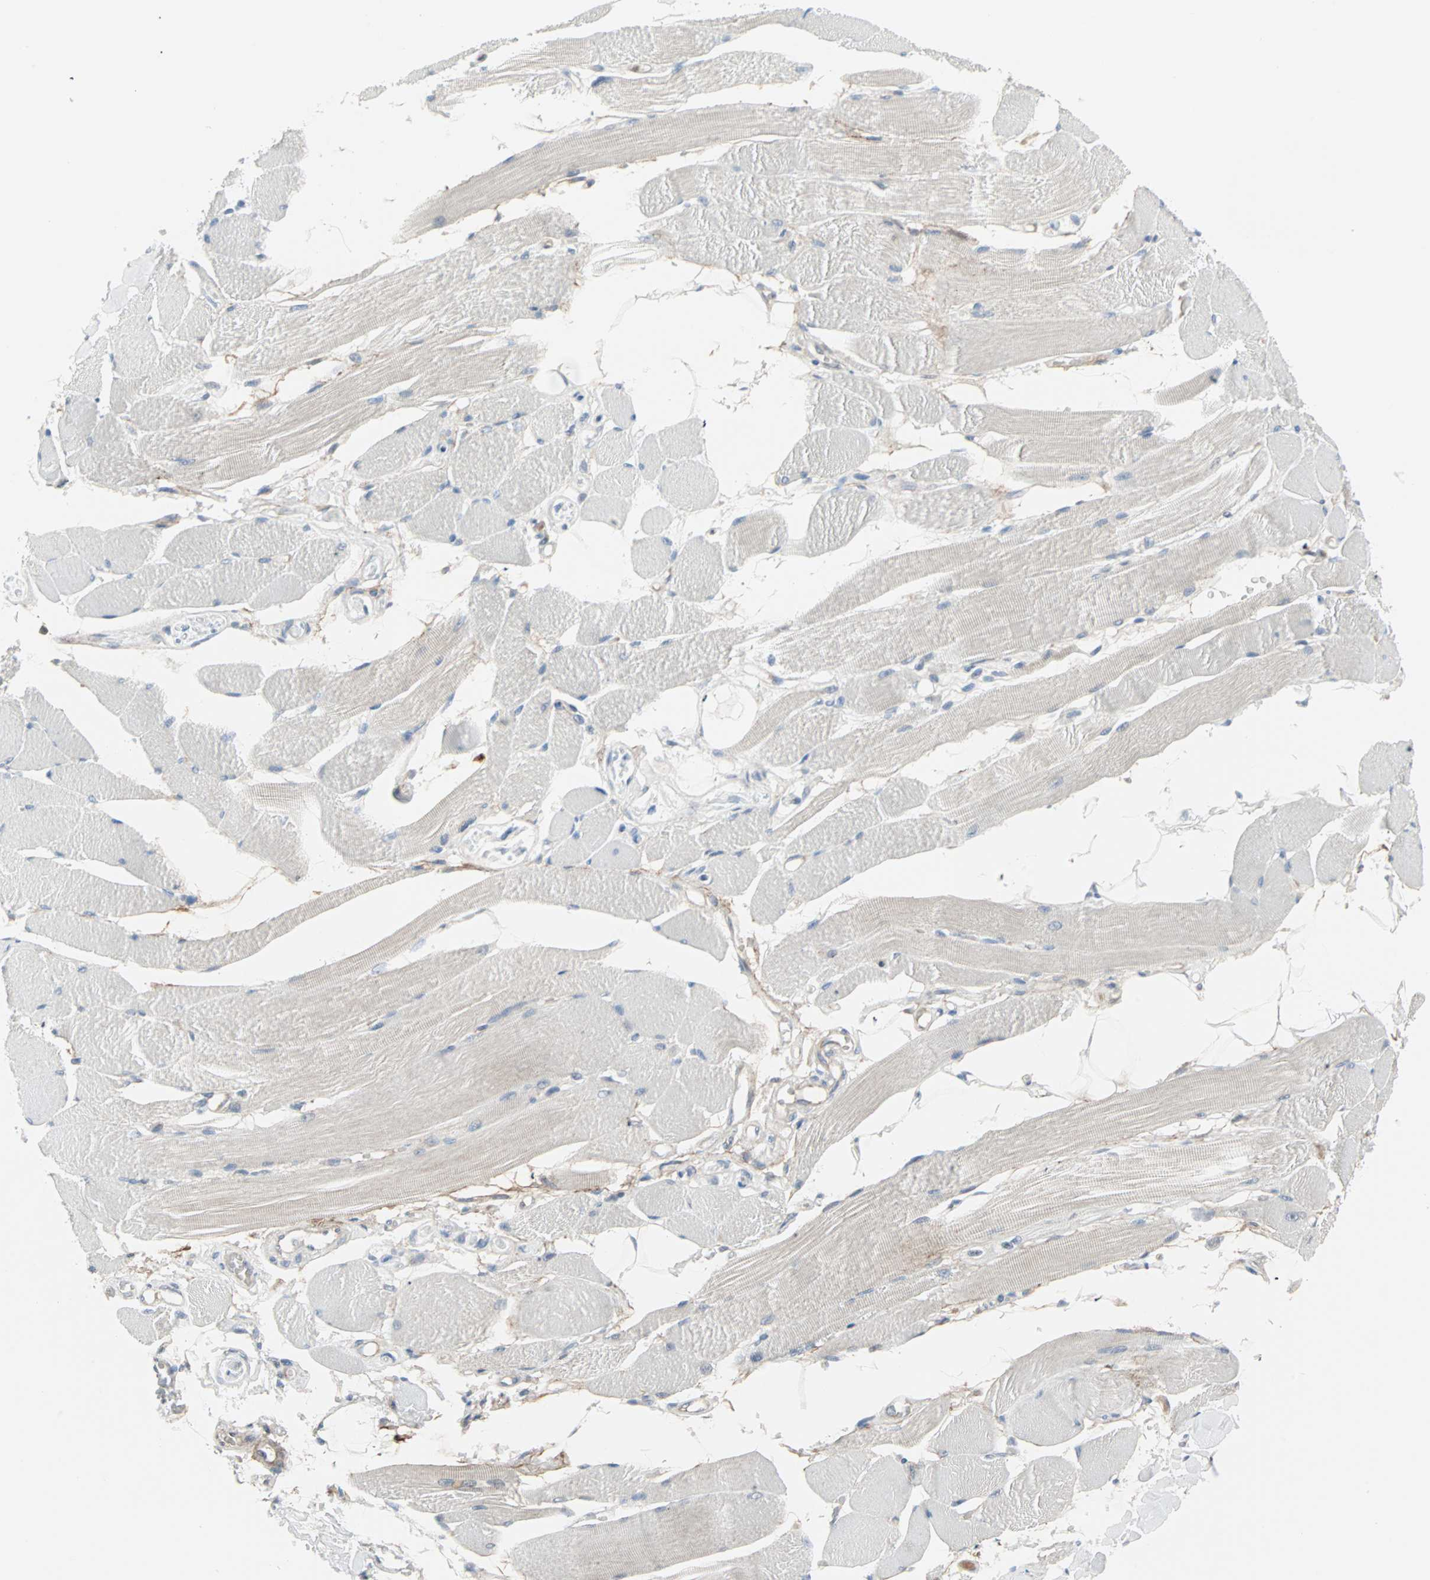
{"staining": {"intensity": "negative", "quantity": "none", "location": "none"}, "tissue": "skeletal muscle", "cell_type": "Myocytes", "image_type": "normal", "snomed": [{"axis": "morphology", "description": "Normal tissue, NOS"}, {"axis": "topography", "description": "Skeletal muscle"}, {"axis": "topography", "description": "Peripheral nerve tissue"}], "caption": "The photomicrograph reveals no staining of myocytes in normal skeletal muscle. Brightfield microscopy of IHC stained with DAB (3,3'-diaminobenzidine) (brown) and hematoxylin (blue), captured at high magnification.", "gene": "CASP3", "patient": {"sex": "female", "age": 84}}